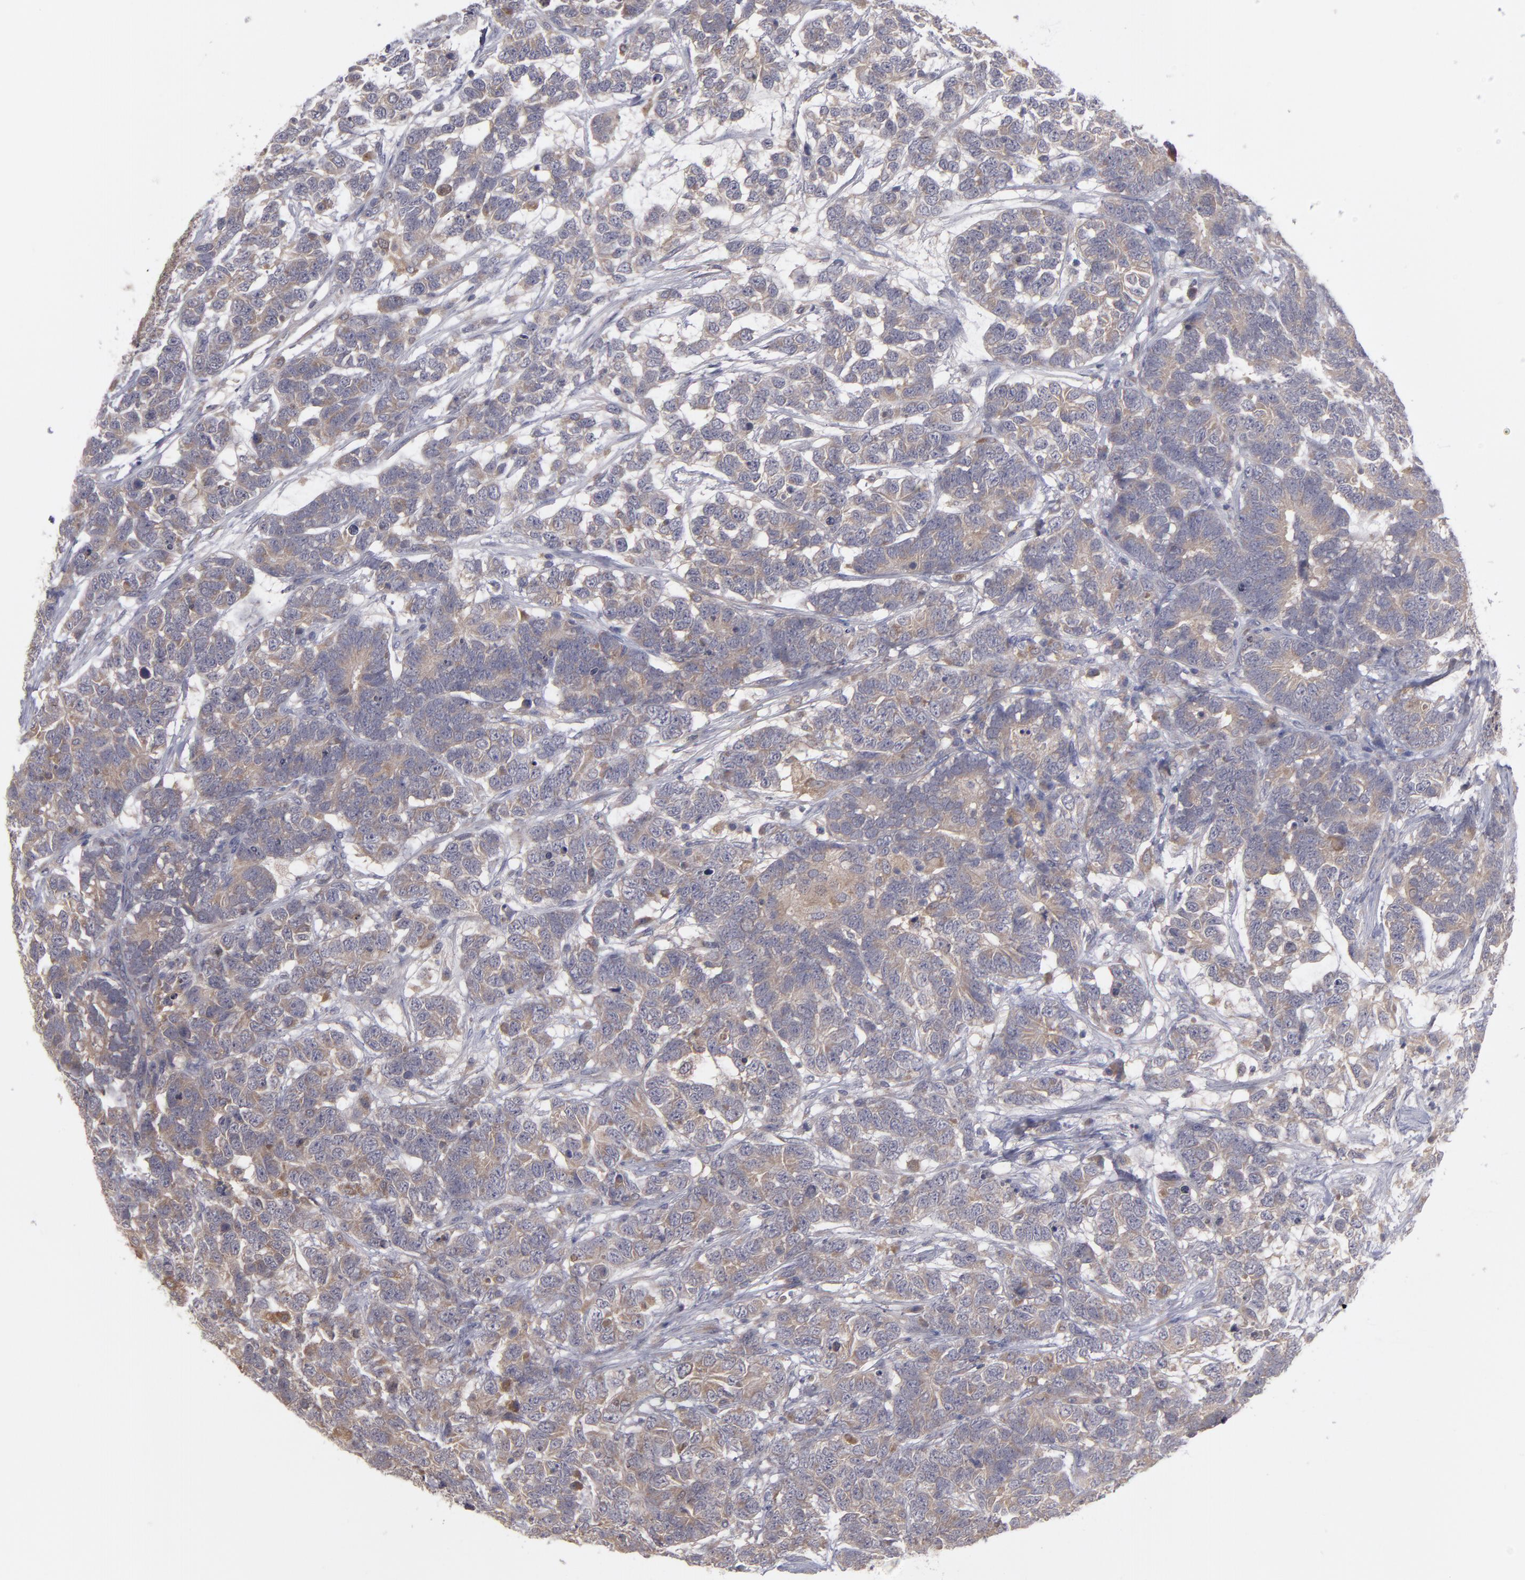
{"staining": {"intensity": "moderate", "quantity": ">75%", "location": "cytoplasmic/membranous"}, "tissue": "testis cancer", "cell_type": "Tumor cells", "image_type": "cancer", "snomed": [{"axis": "morphology", "description": "Carcinoma, Embryonal, NOS"}, {"axis": "topography", "description": "Testis"}], "caption": "IHC image of neoplastic tissue: testis cancer (embryonal carcinoma) stained using immunohistochemistry (IHC) shows medium levels of moderate protein expression localized specifically in the cytoplasmic/membranous of tumor cells, appearing as a cytoplasmic/membranous brown color.", "gene": "MMP11", "patient": {"sex": "male", "age": 26}}